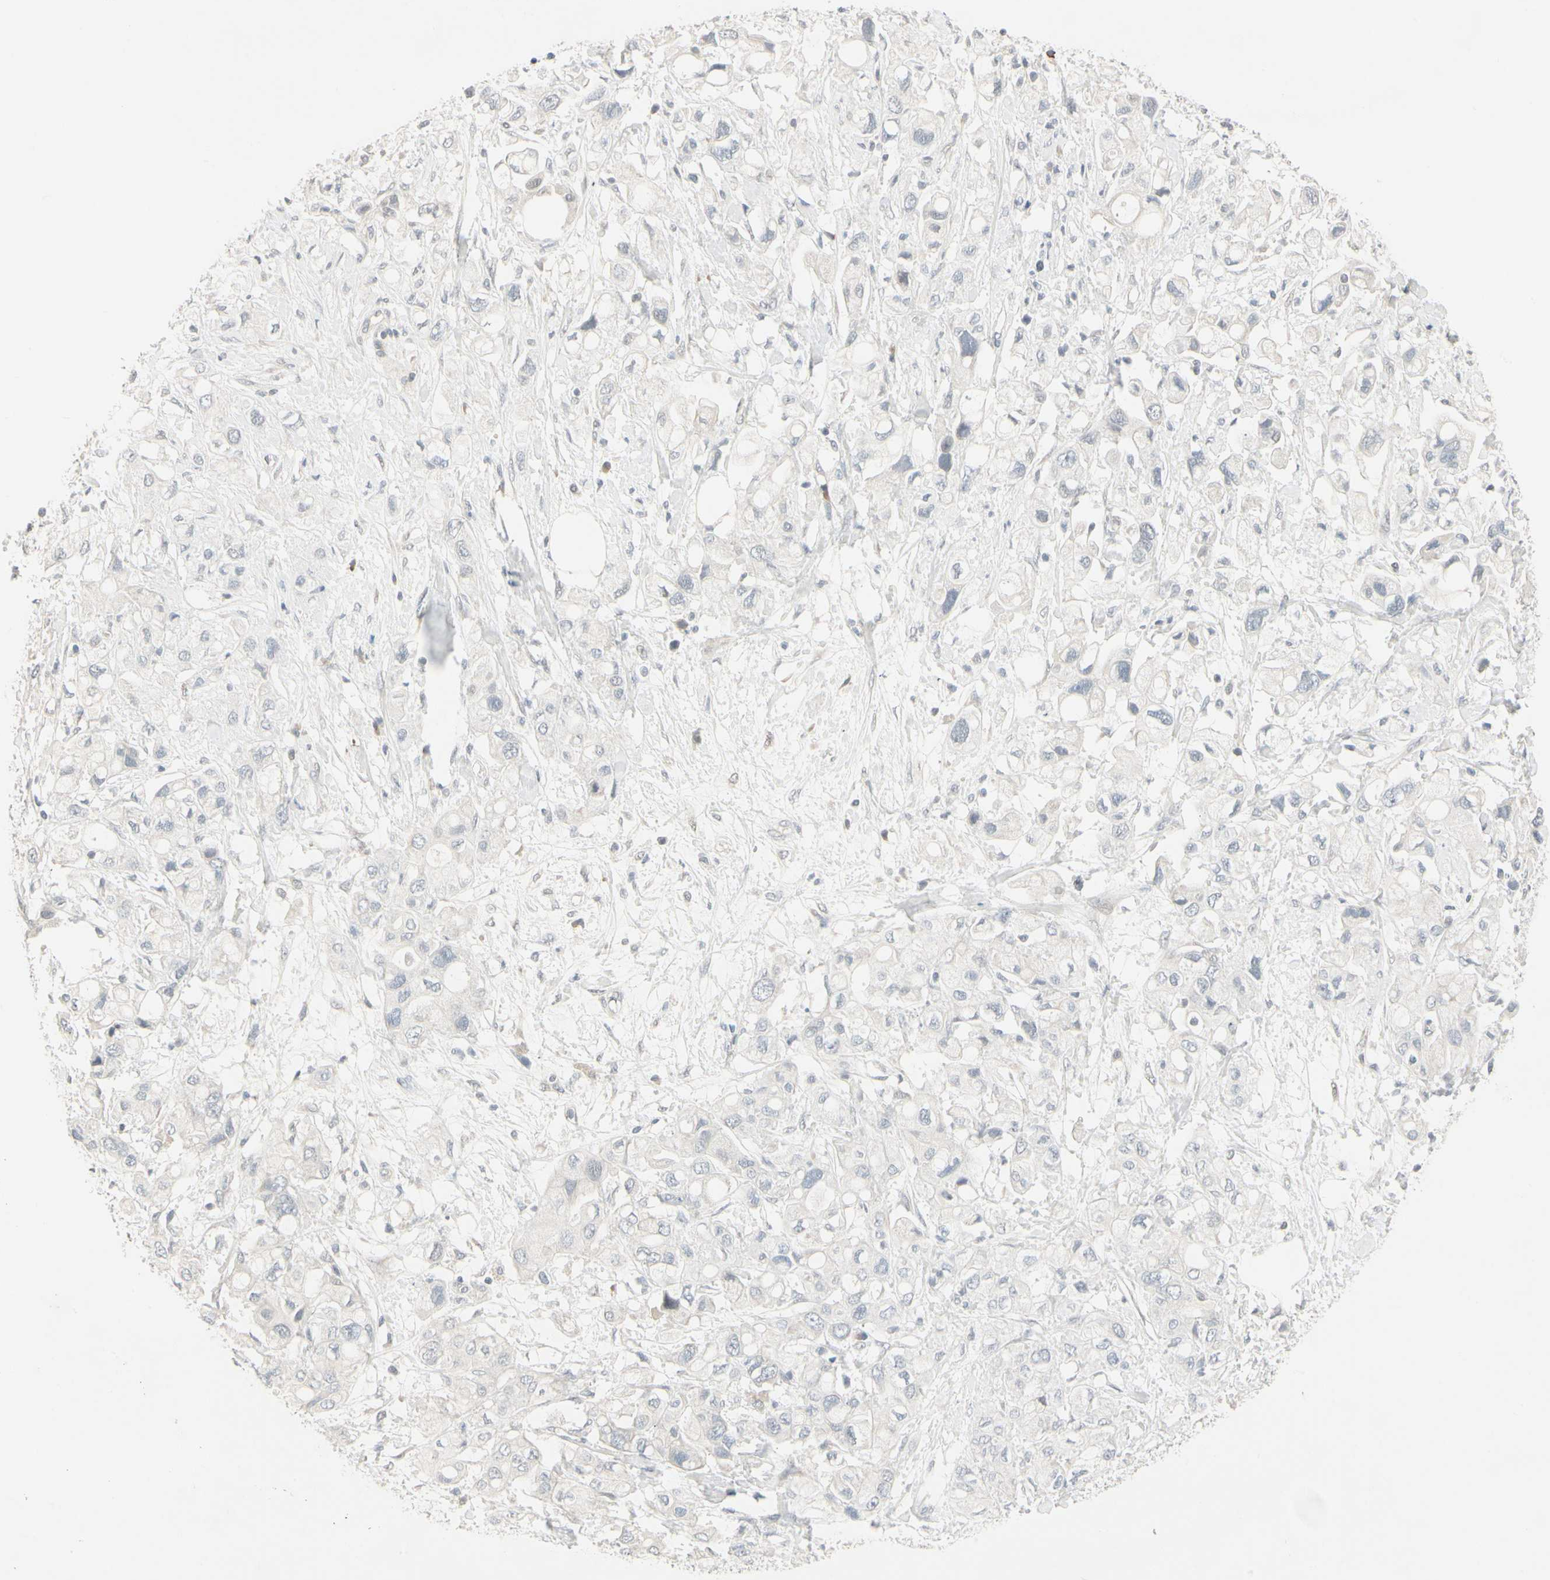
{"staining": {"intensity": "negative", "quantity": "none", "location": "none"}, "tissue": "pancreatic cancer", "cell_type": "Tumor cells", "image_type": "cancer", "snomed": [{"axis": "morphology", "description": "Adenocarcinoma, NOS"}, {"axis": "topography", "description": "Pancreas"}], "caption": "Immunohistochemical staining of human pancreatic adenocarcinoma displays no significant staining in tumor cells.", "gene": "DMPK", "patient": {"sex": "female", "age": 56}}